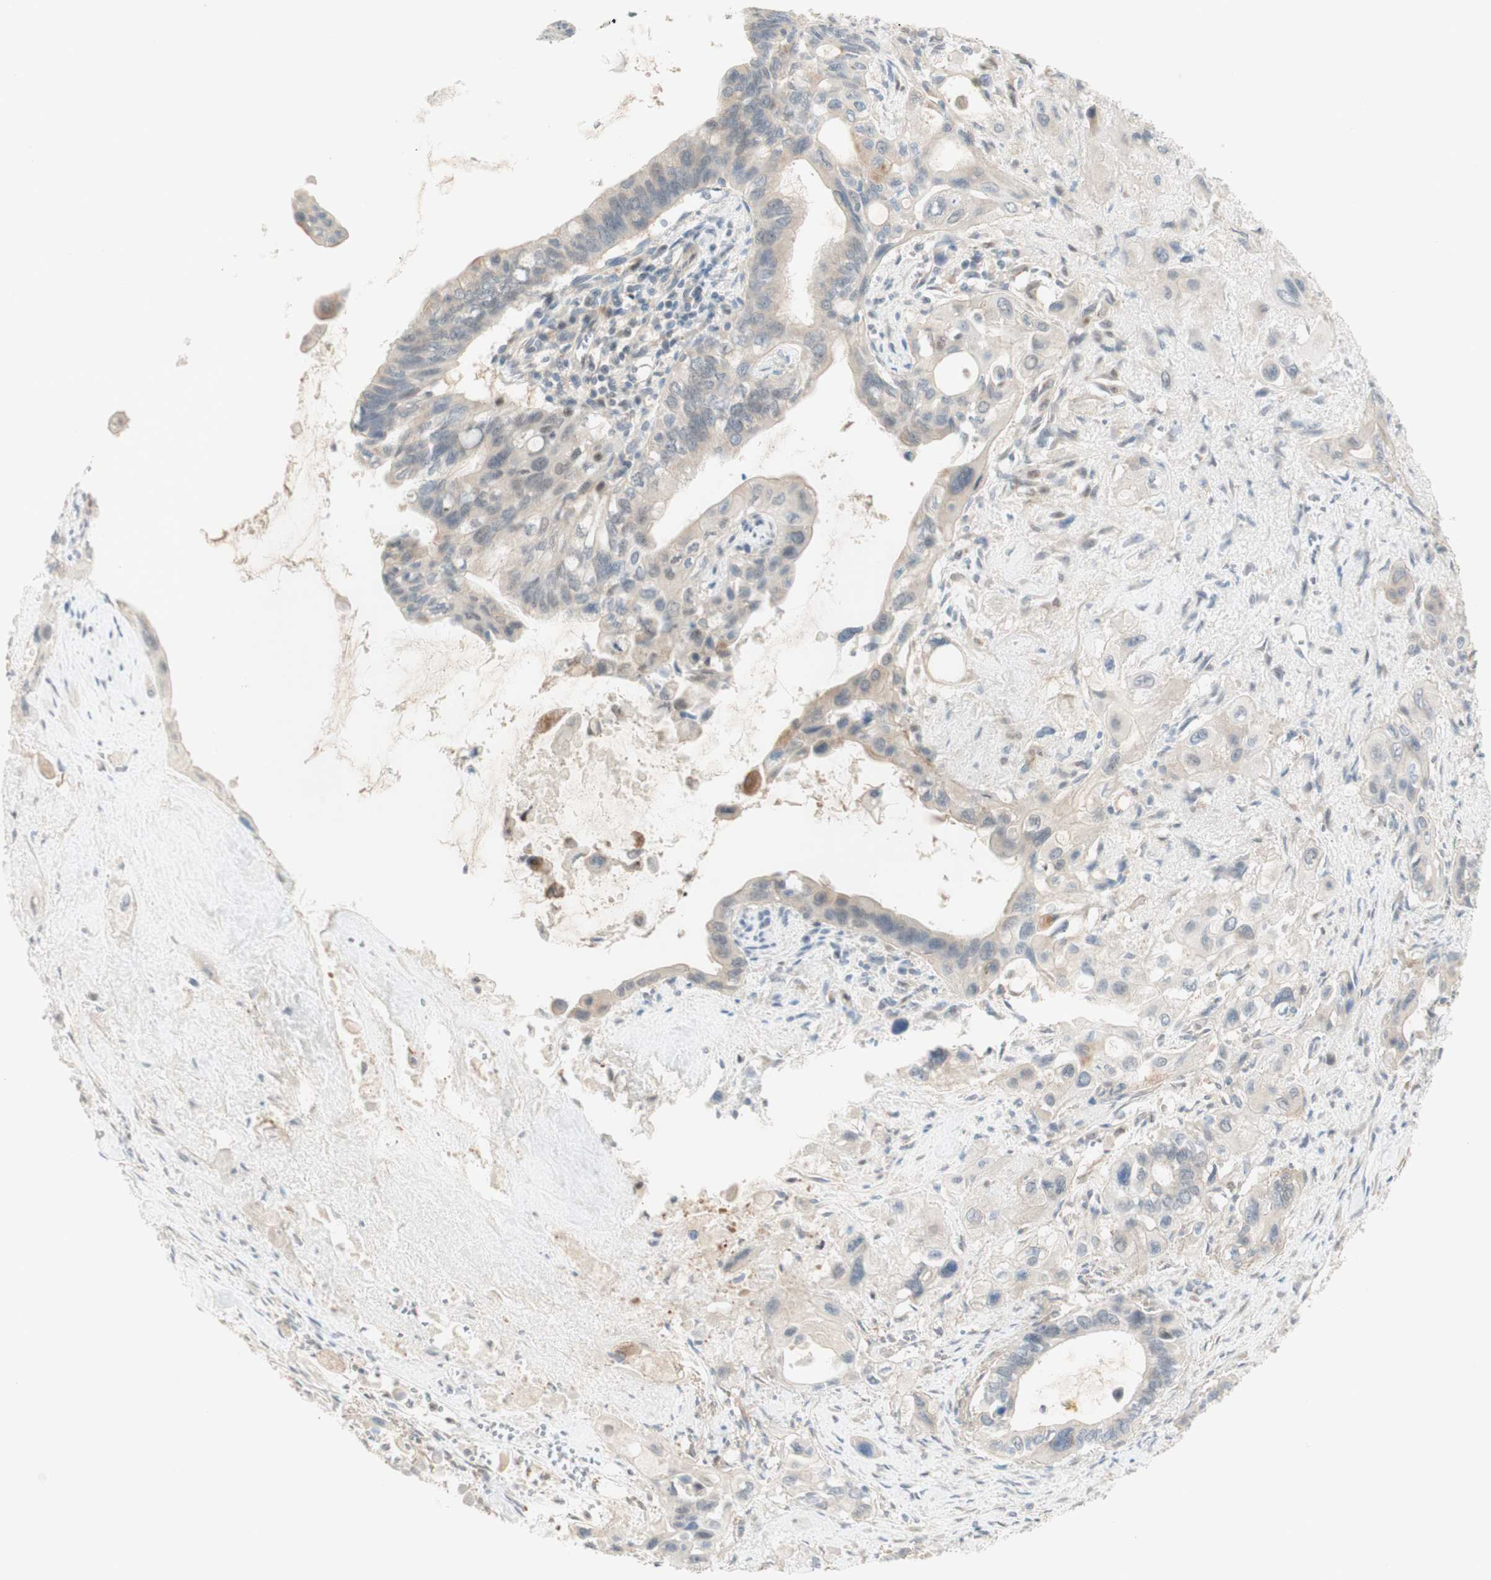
{"staining": {"intensity": "weak", "quantity": "<25%", "location": "cytoplasmic/membranous"}, "tissue": "pancreatic cancer", "cell_type": "Tumor cells", "image_type": "cancer", "snomed": [{"axis": "morphology", "description": "Adenocarcinoma, NOS"}, {"axis": "topography", "description": "Pancreas"}], "caption": "Tumor cells are negative for protein expression in human pancreatic adenocarcinoma. (Immunohistochemistry (ihc), brightfield microscopy, high magnification).", "gene": "RFNG", "patient": {"sex": "male", "age": 73}}